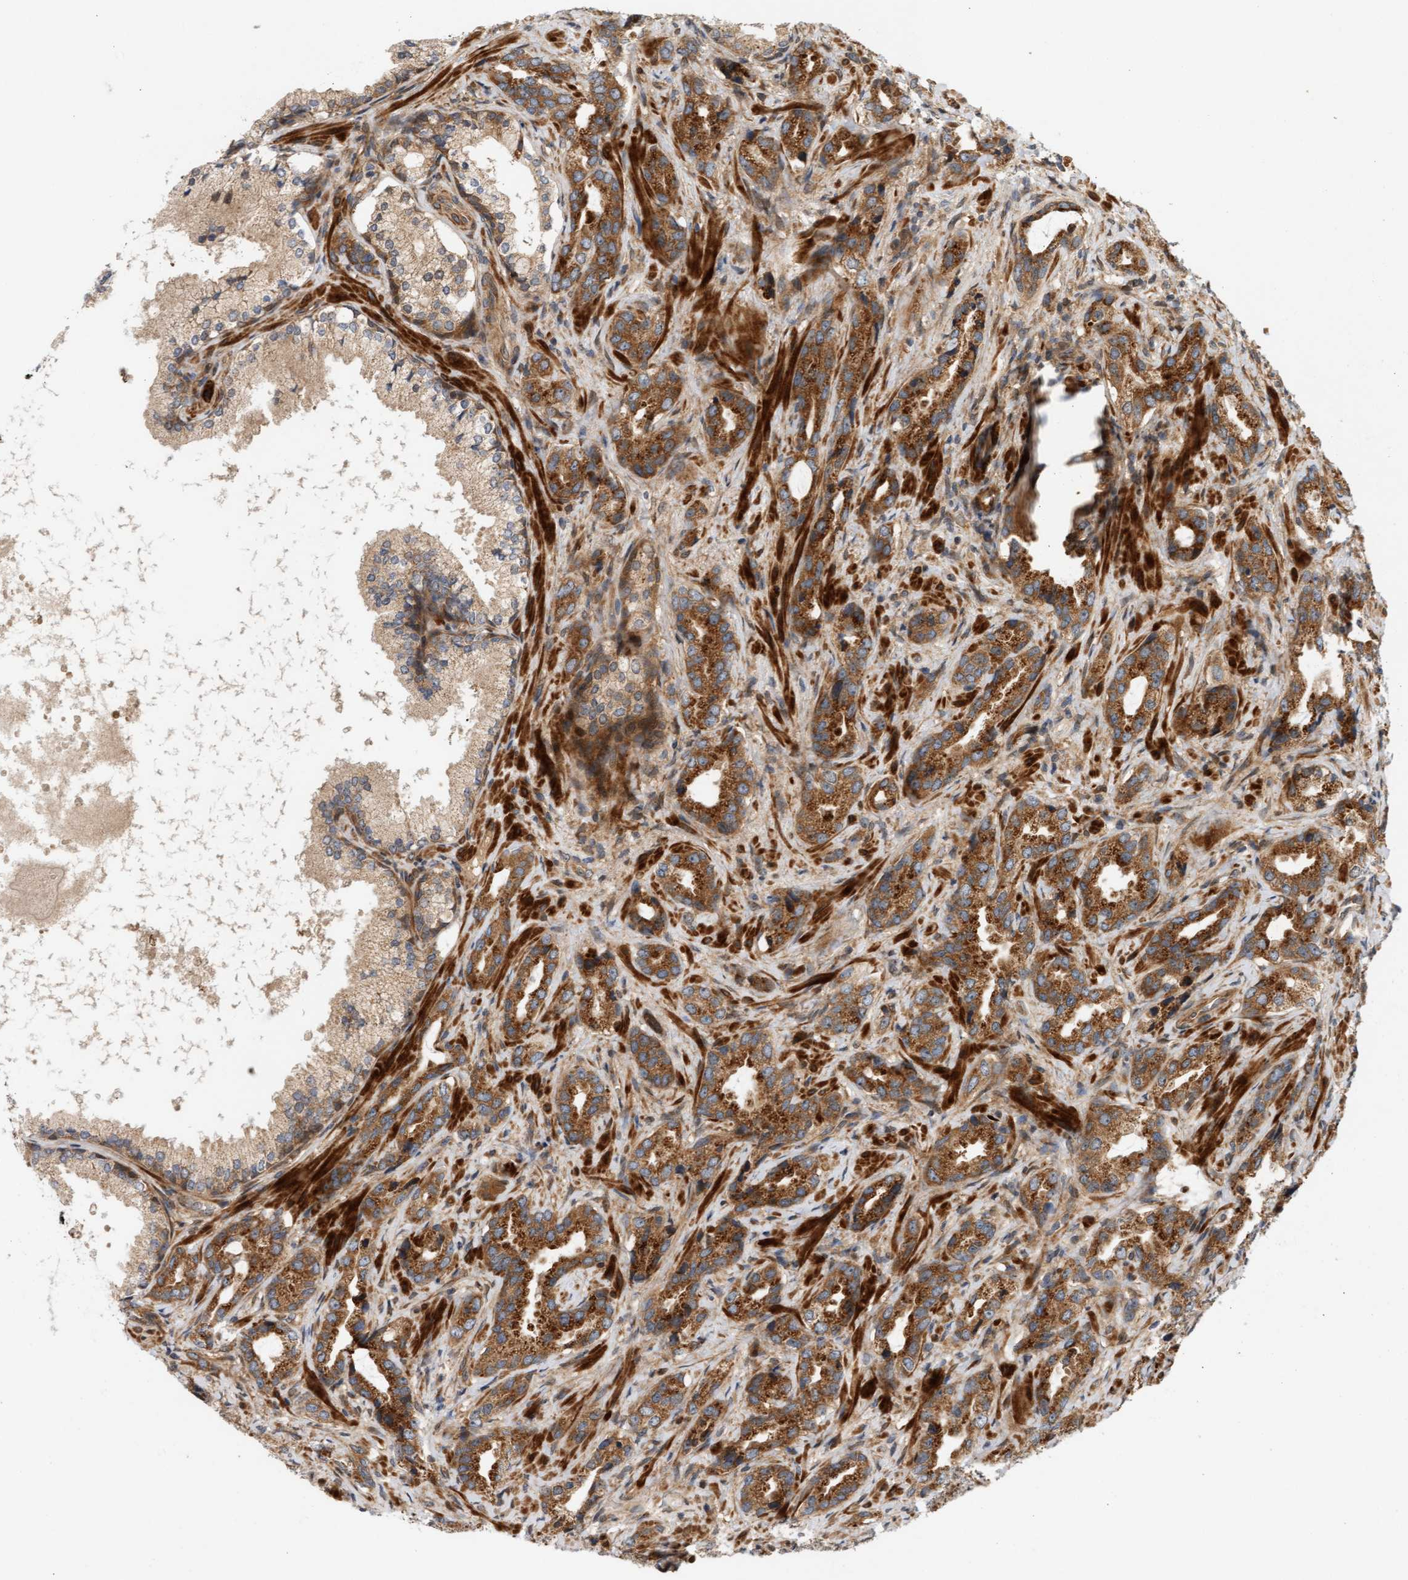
{"staining": {"intensity": "strong", "quantity": ">75%", "location": "cytoplasmic/membranous"}, "tissue": "prostate cancer", "cell_type": "Tumor cells", "image_type": "cancer", "snomed": [{"axis": "morphology", "description": "Adenocarcinoma, High grade"}, {"axis": "topography", "description": "Prostate"}], "caption": "This is an image of IHC staining of prostate adenocarcinoma (high-grade), which shows strong staining in the cytoplasmic/membranous of tumor cells.", "gene": "BAHCC1", "patient": {"sex": "male", "age": 63}}